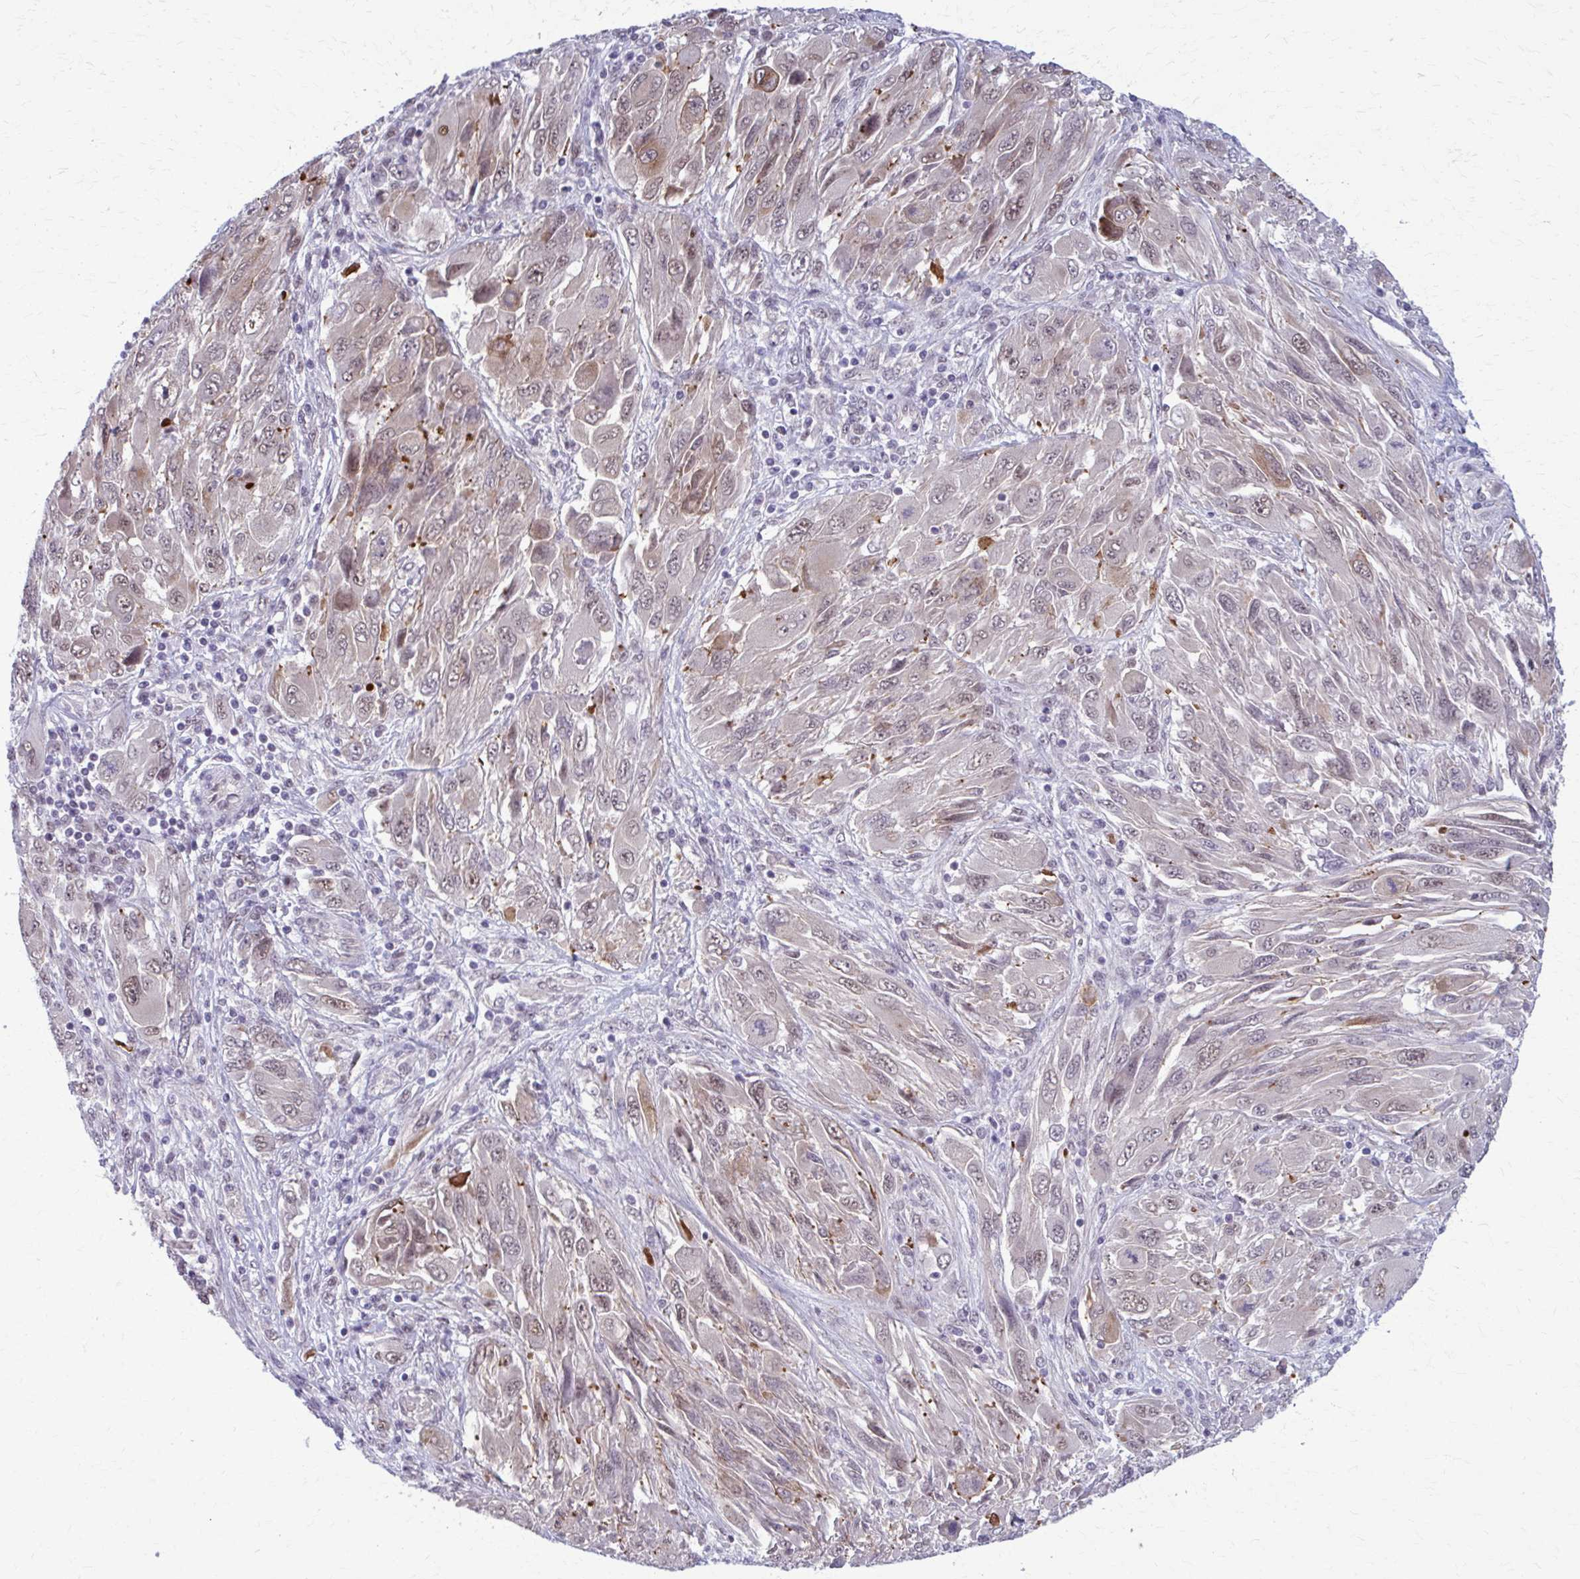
{"staining": {"intensity": "weak", "quantity": "<25%", "location": "cytoplasmic/membranous,nuclear"}, "tissue": "melanoma", "cell_type": "Tumor cells", "image_type": "cancer", "snomed": [{"axis": "morphology", "description": "Malignant melanoma, NOS"}, {"axis": "topography", "description": "Skin"}], "caption": "This is an IHC photomicrograph of melanoma. There is no positivity in tumor cells.", "gene": "NUMBL", "patient": {"sex": "female", "age": 91}}